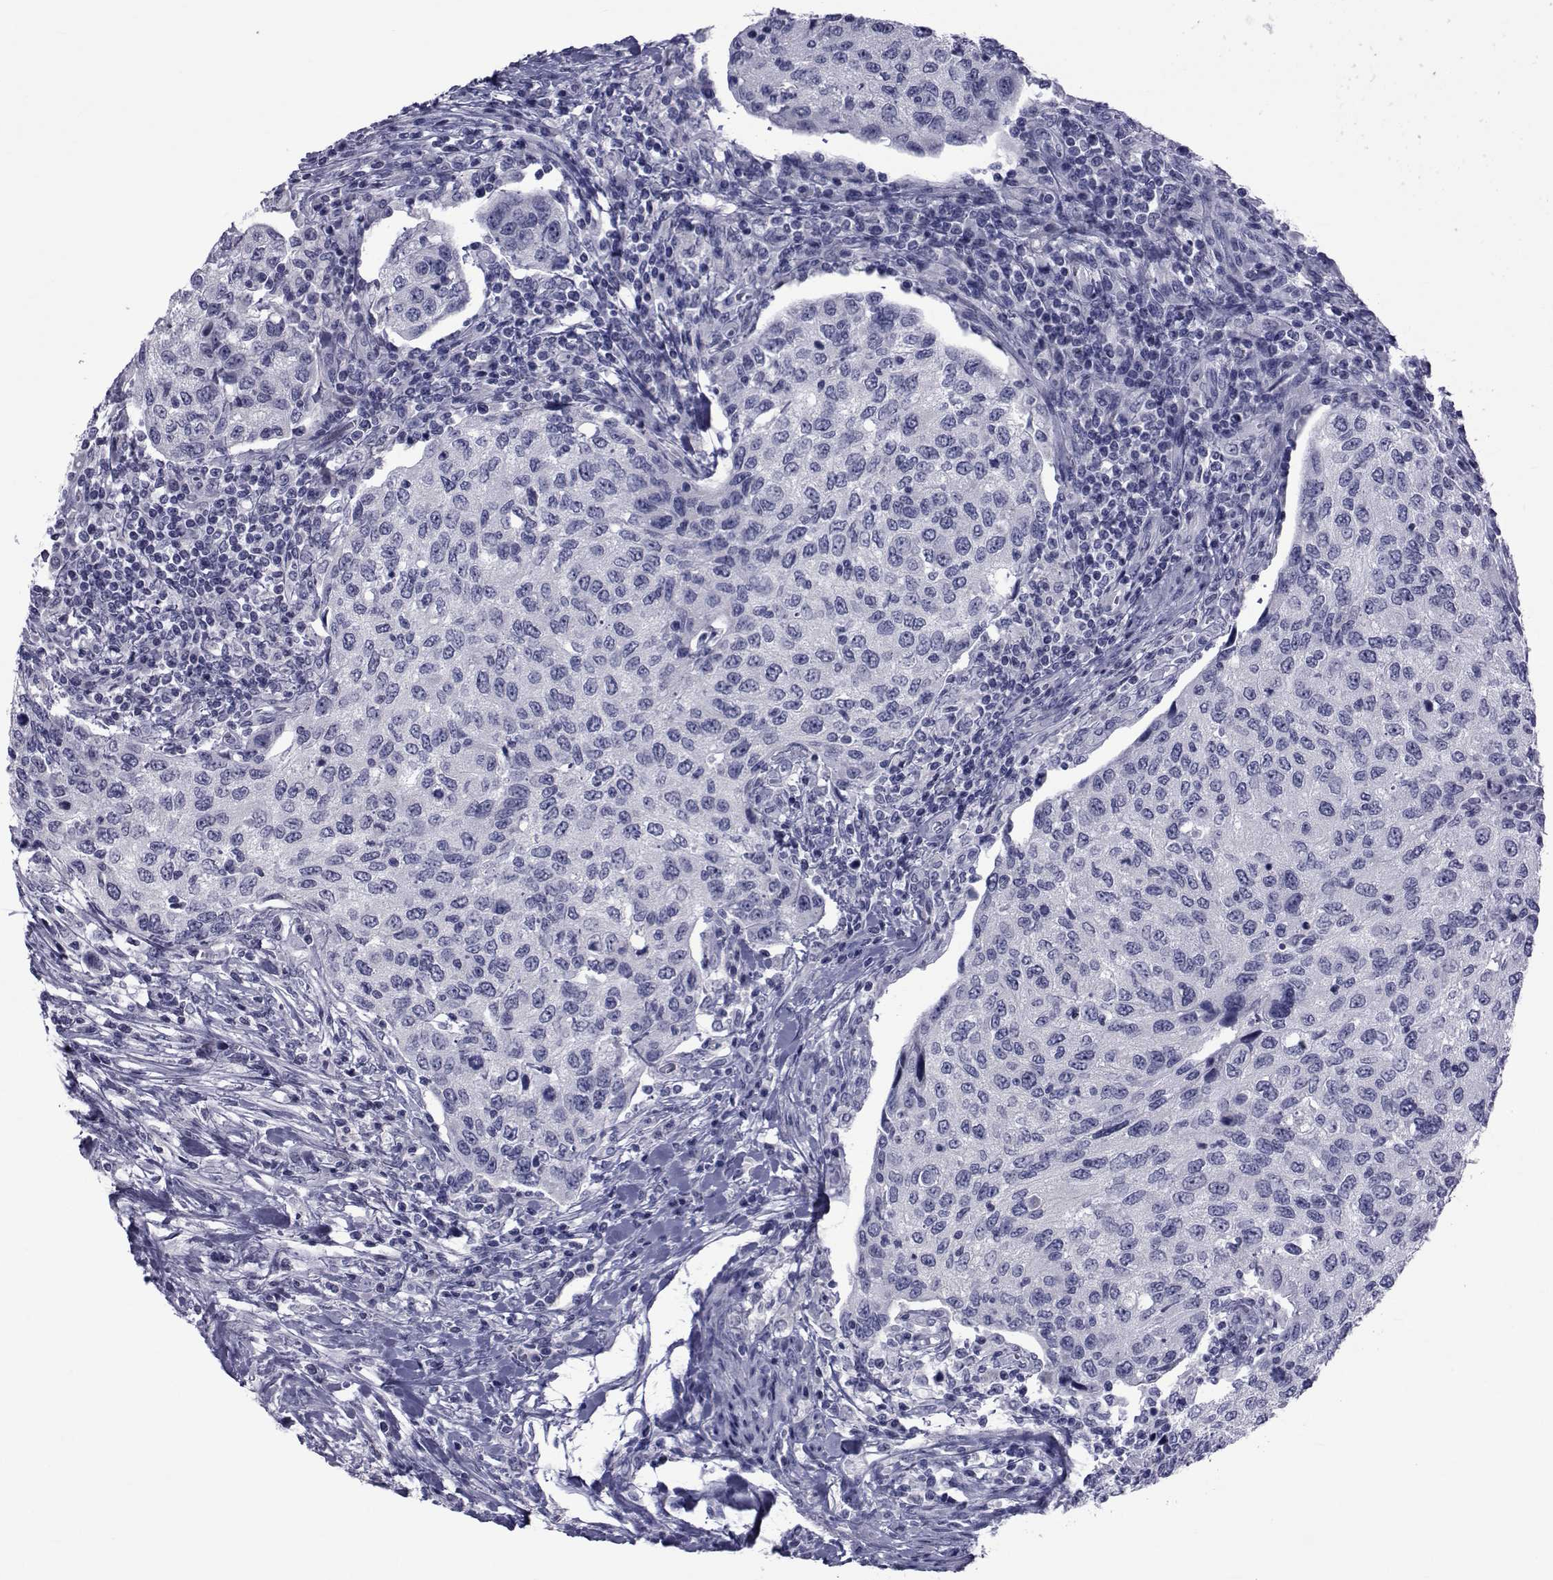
{"staining": {"intensity": "negative", "quantity": "none", "location": "none"}, "tissue": "urothelial cancer", "cell_type": "Tumor cells", "image_type": "cancer", "snomed": [{"axis": "morphology", "description": "Urothelial carcinoma, High grade"}, {"axis": "topography", "description": "Urinary bladder"}], "caption": "DAB immunohistochemical staining of urothelial cancer shows no significant expression in tumor cells.", "gene": "GKAP1", "patient": {"sex": "female", "age": 78}}